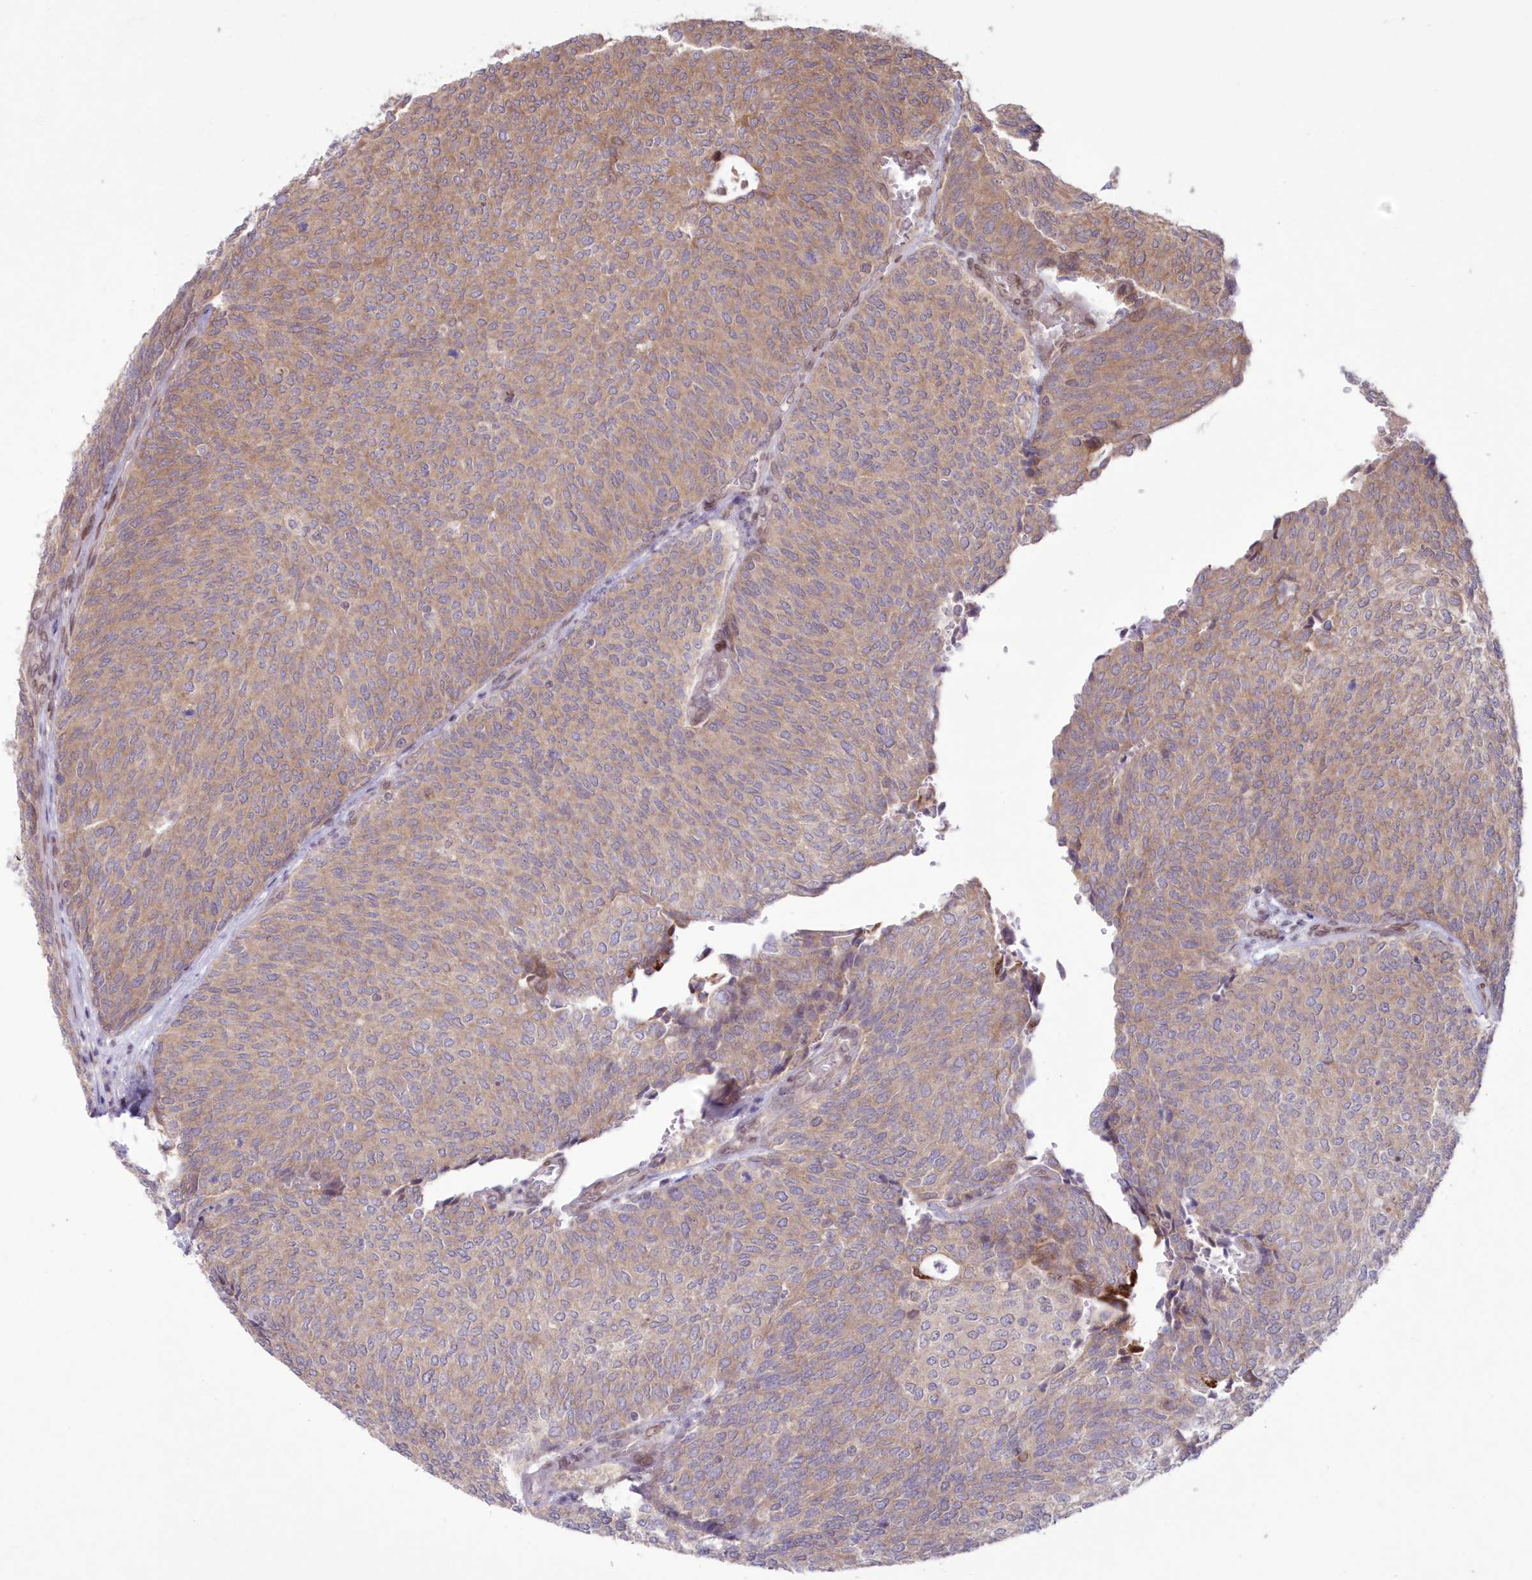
{"staining": {"intensity": "weak", "quantity": ">75%", "location": "cytoplasmic/membranous"}, "tissue": "urothelial cancer", "cell_type": "Tumor cells", "image_type": "cancer", "snomed": [{"axis": "morphology", "description": "Urothelial carcinoma, Low grade"}, {"axis": "topography", "description": "Urinary bladder"}], "caption": "Weak cytoplasmic/membranous positivity for a protein is present in approximately >75% of tumor cells of urothelial cancer using immunohistochemistry (IHC).", "gene": "DNAJC27", "patient": {"sex": "female", "age": 79}}